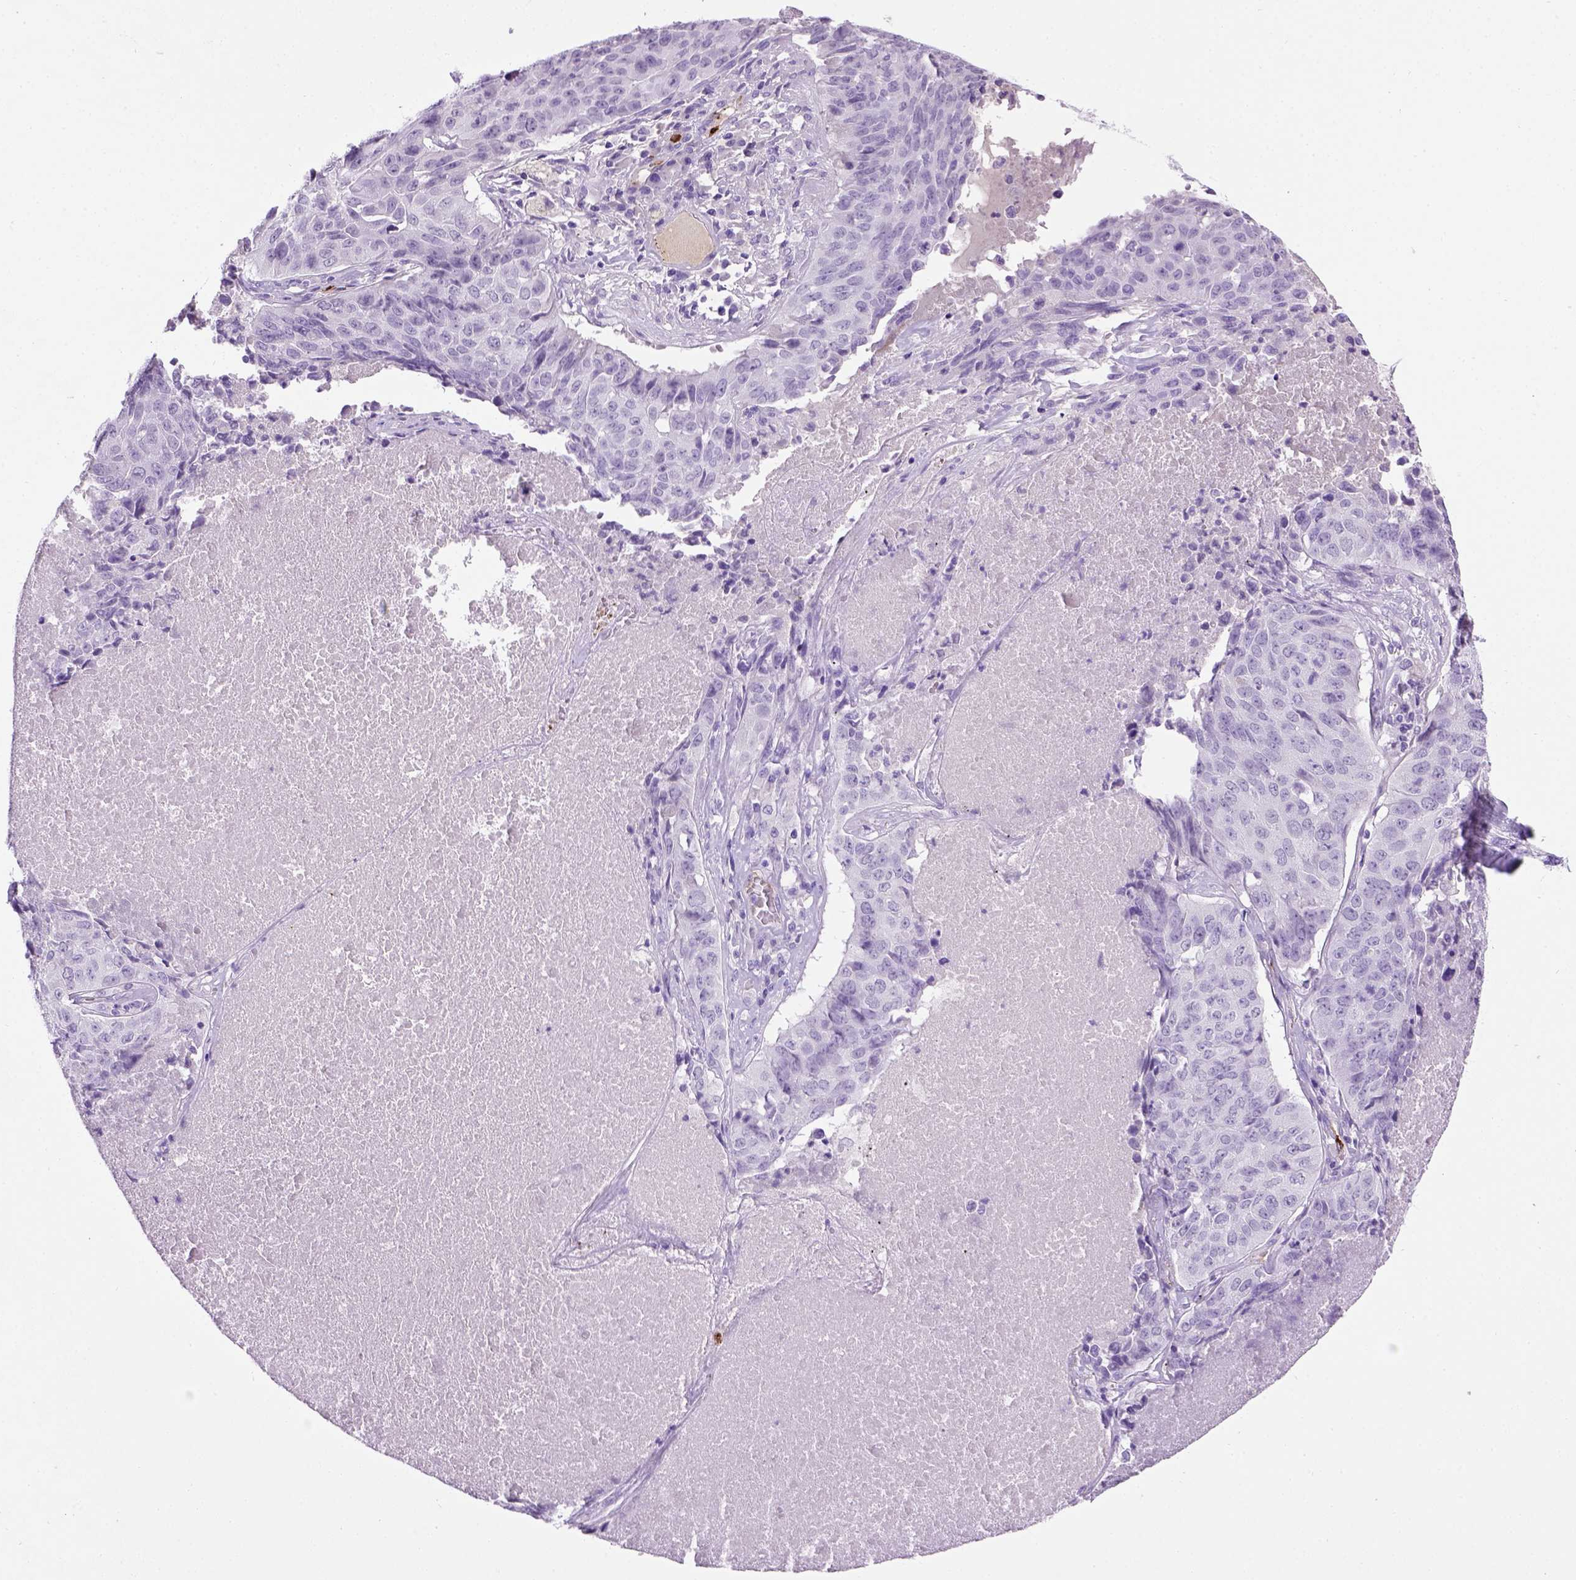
{"staining": {"intensity": "negative", "quantity": "none", "location": "none"}, "tissue": "lung cancer", "cell_type": "Tumor cells", "image_type": "cancer", "snomed": [{"axis": "morphology", "description": "Normal tissue, NOS"}, {"axis": "morphology", "description": "Squamous cell carcinoma, NOS"}, {"axis": "topography", "description": "Bronchus"}, {"axis": "topography", "description": "Lung"}], "caption": "An image of lung cancer (squamous cell carcinoma) stained for a protein shows no brown staining in tumor cells.", "gene": "VWF", "patient": {"sex": "male", "age": 64}}